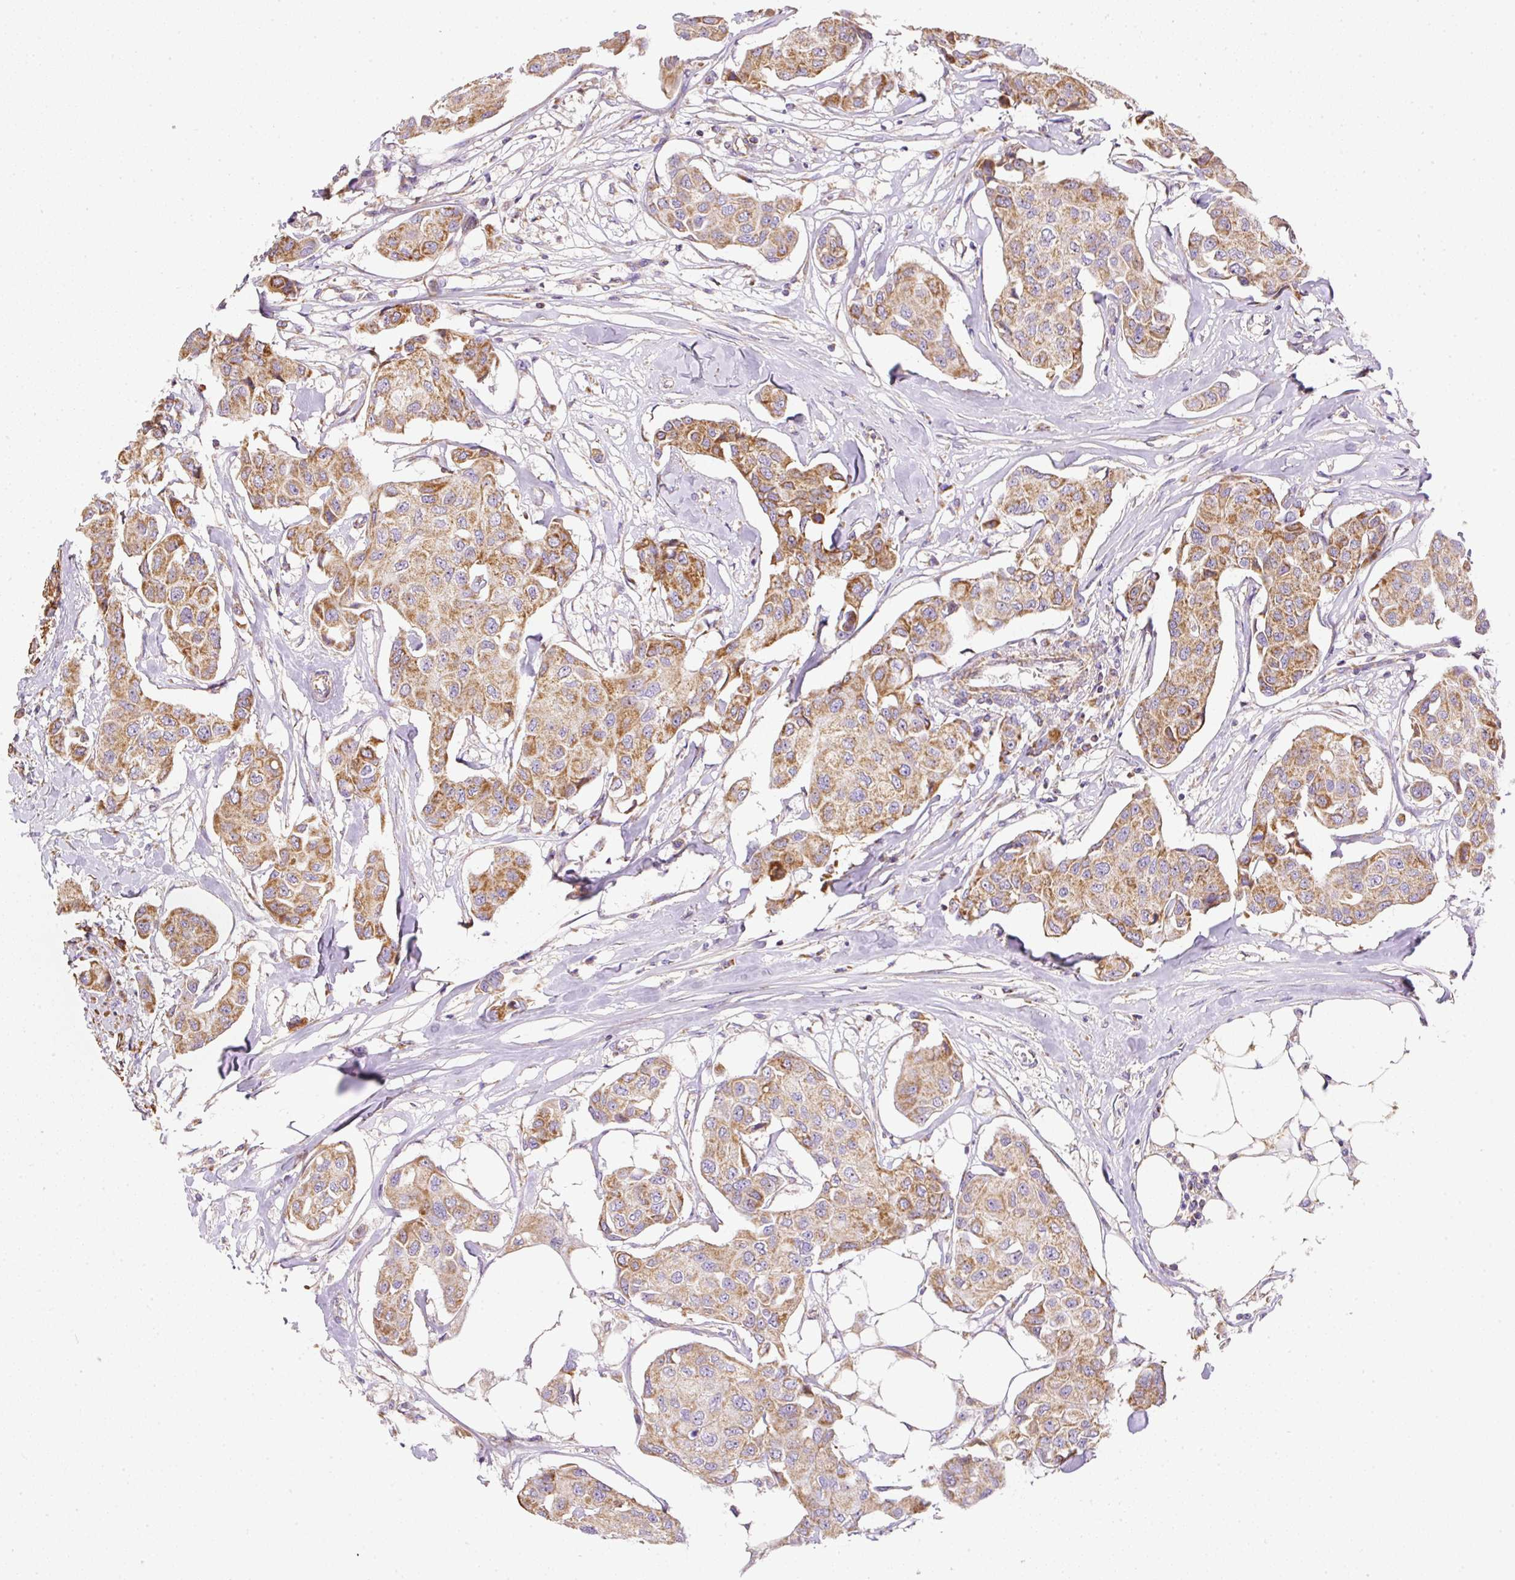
{"staining": {"intensity": "moderate", "quantity": ">75%", "location": "cytoplasmic/membranous"}, "tissue": "breast cancer", "cell_type": "Tumor cells", "image_type": "cancer", "snomed": [{"axis": "morphology", "description": "Duct carcinoma"}, {"axis": "topography", "description": "Breast"}, {"axis": "topography", "description": "Lymph node"}], "caption": "Immunohistochemistry (IHC) (DAB (3,3'-diaminobenzidine)) staining of breast cancer (invasive ductal carcinoma) displays moderate cytoplasmic/membranous protein positivity in about >75% of tumor cells.", "gene": "NDUFAF2", "patient": {"sex": "female", "age": 80}}